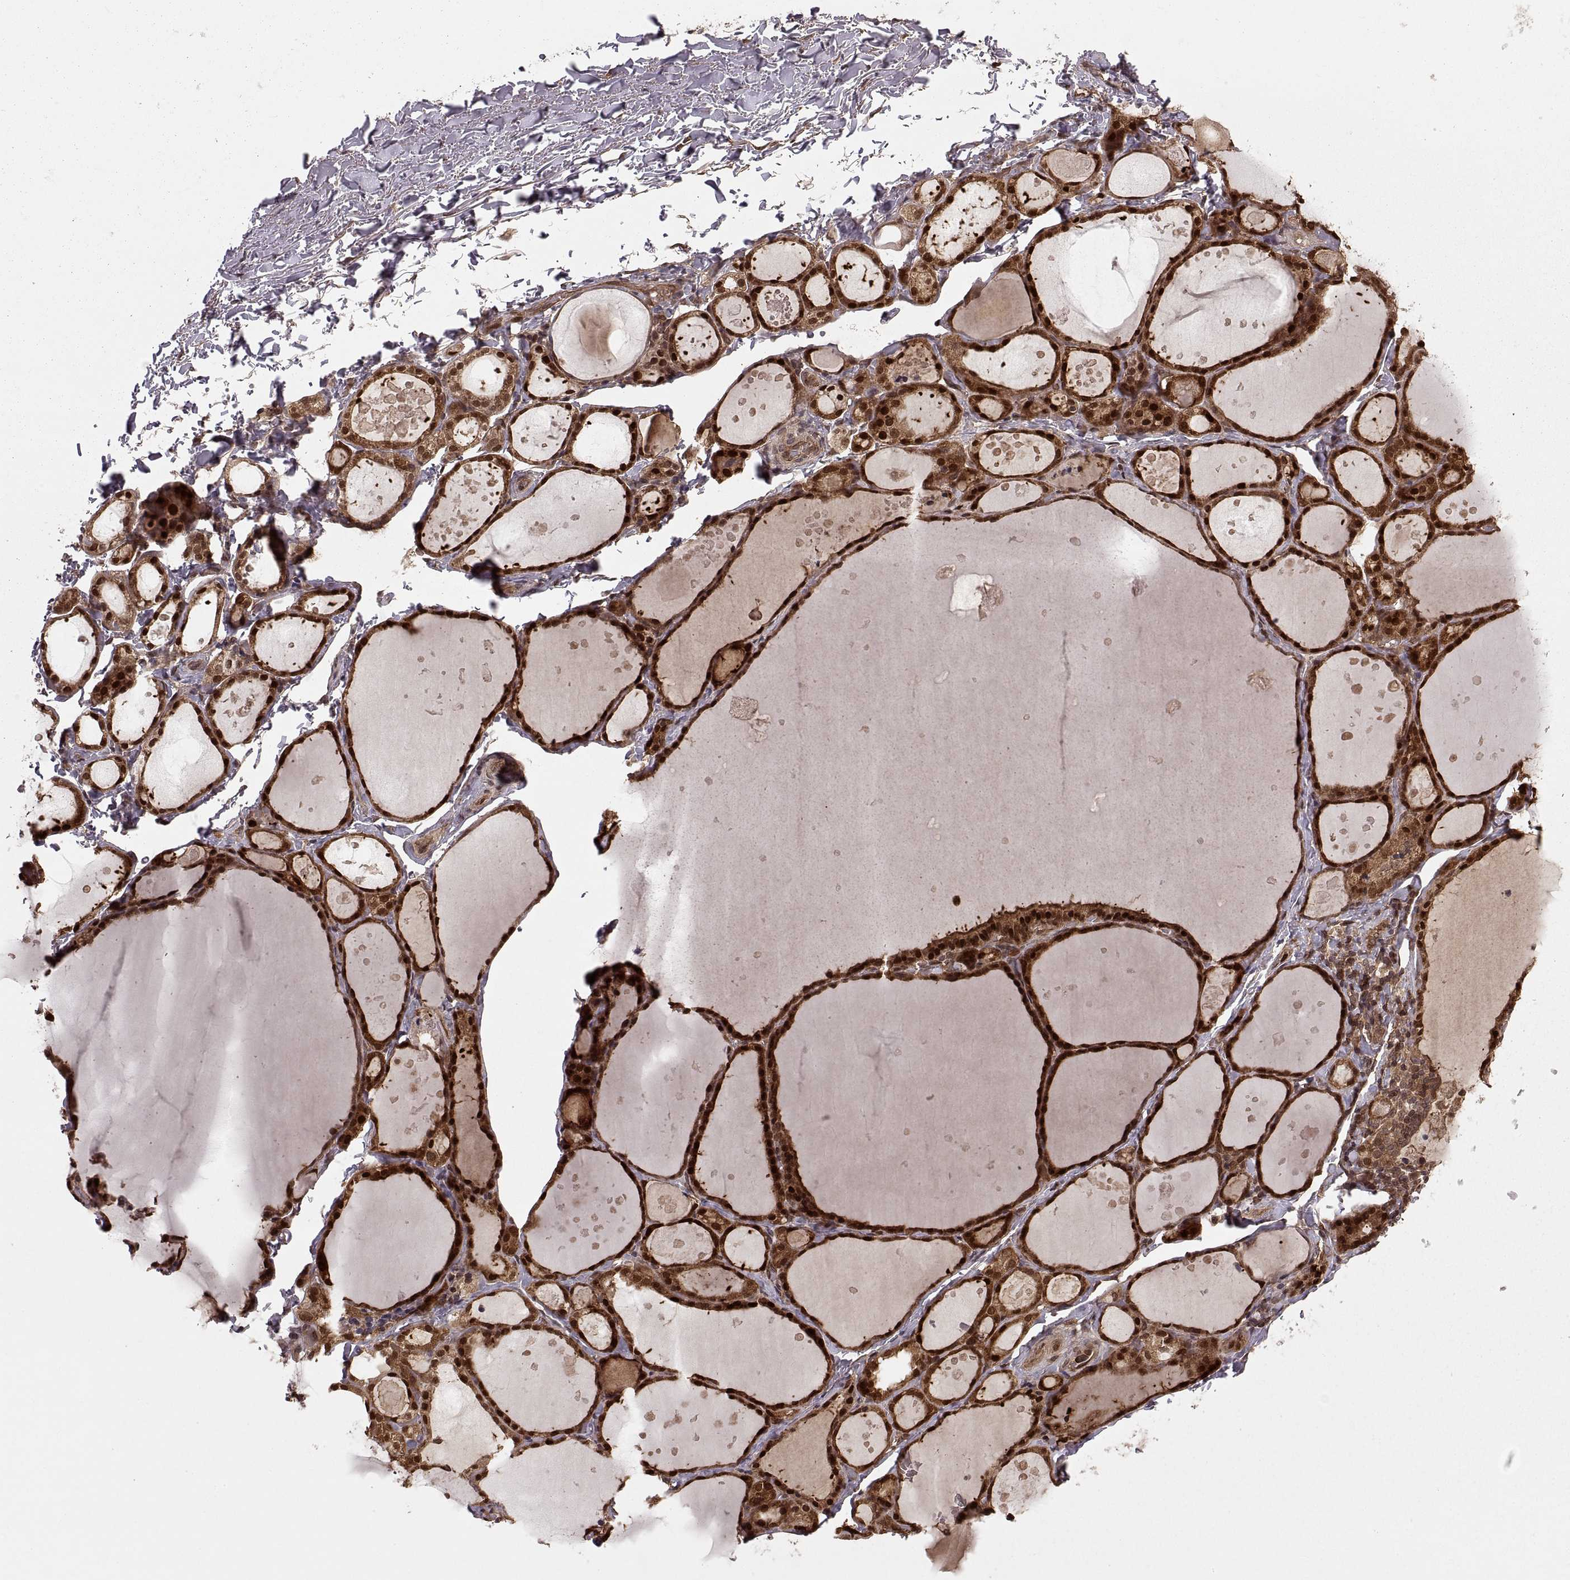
{"staining": {"intensity": "strong", "quantity": ">75%", "location": "cytoplasmic/membranous,nuclear"}, "tissue": "thyroid gland", "cell_type": "Glandular cells", "image_type": "normal", "snomed": [{"axis": "morphology", "description": "Normal tissue, NOS"}, {"axis": "topography", "description": "Thyroid gland"}], "caption": "Immunohistochemical staining of unremarkable thyroid gland demonstrates >75% levels of strong cytoplasmic/membranous,nuclear protein positivity in approximately >75% of glandular cells. (Brightfield microscopy of DAB IHC at high magnification).", "gene": "DEDD", "patient": {"sex": "male", "age": 68}}